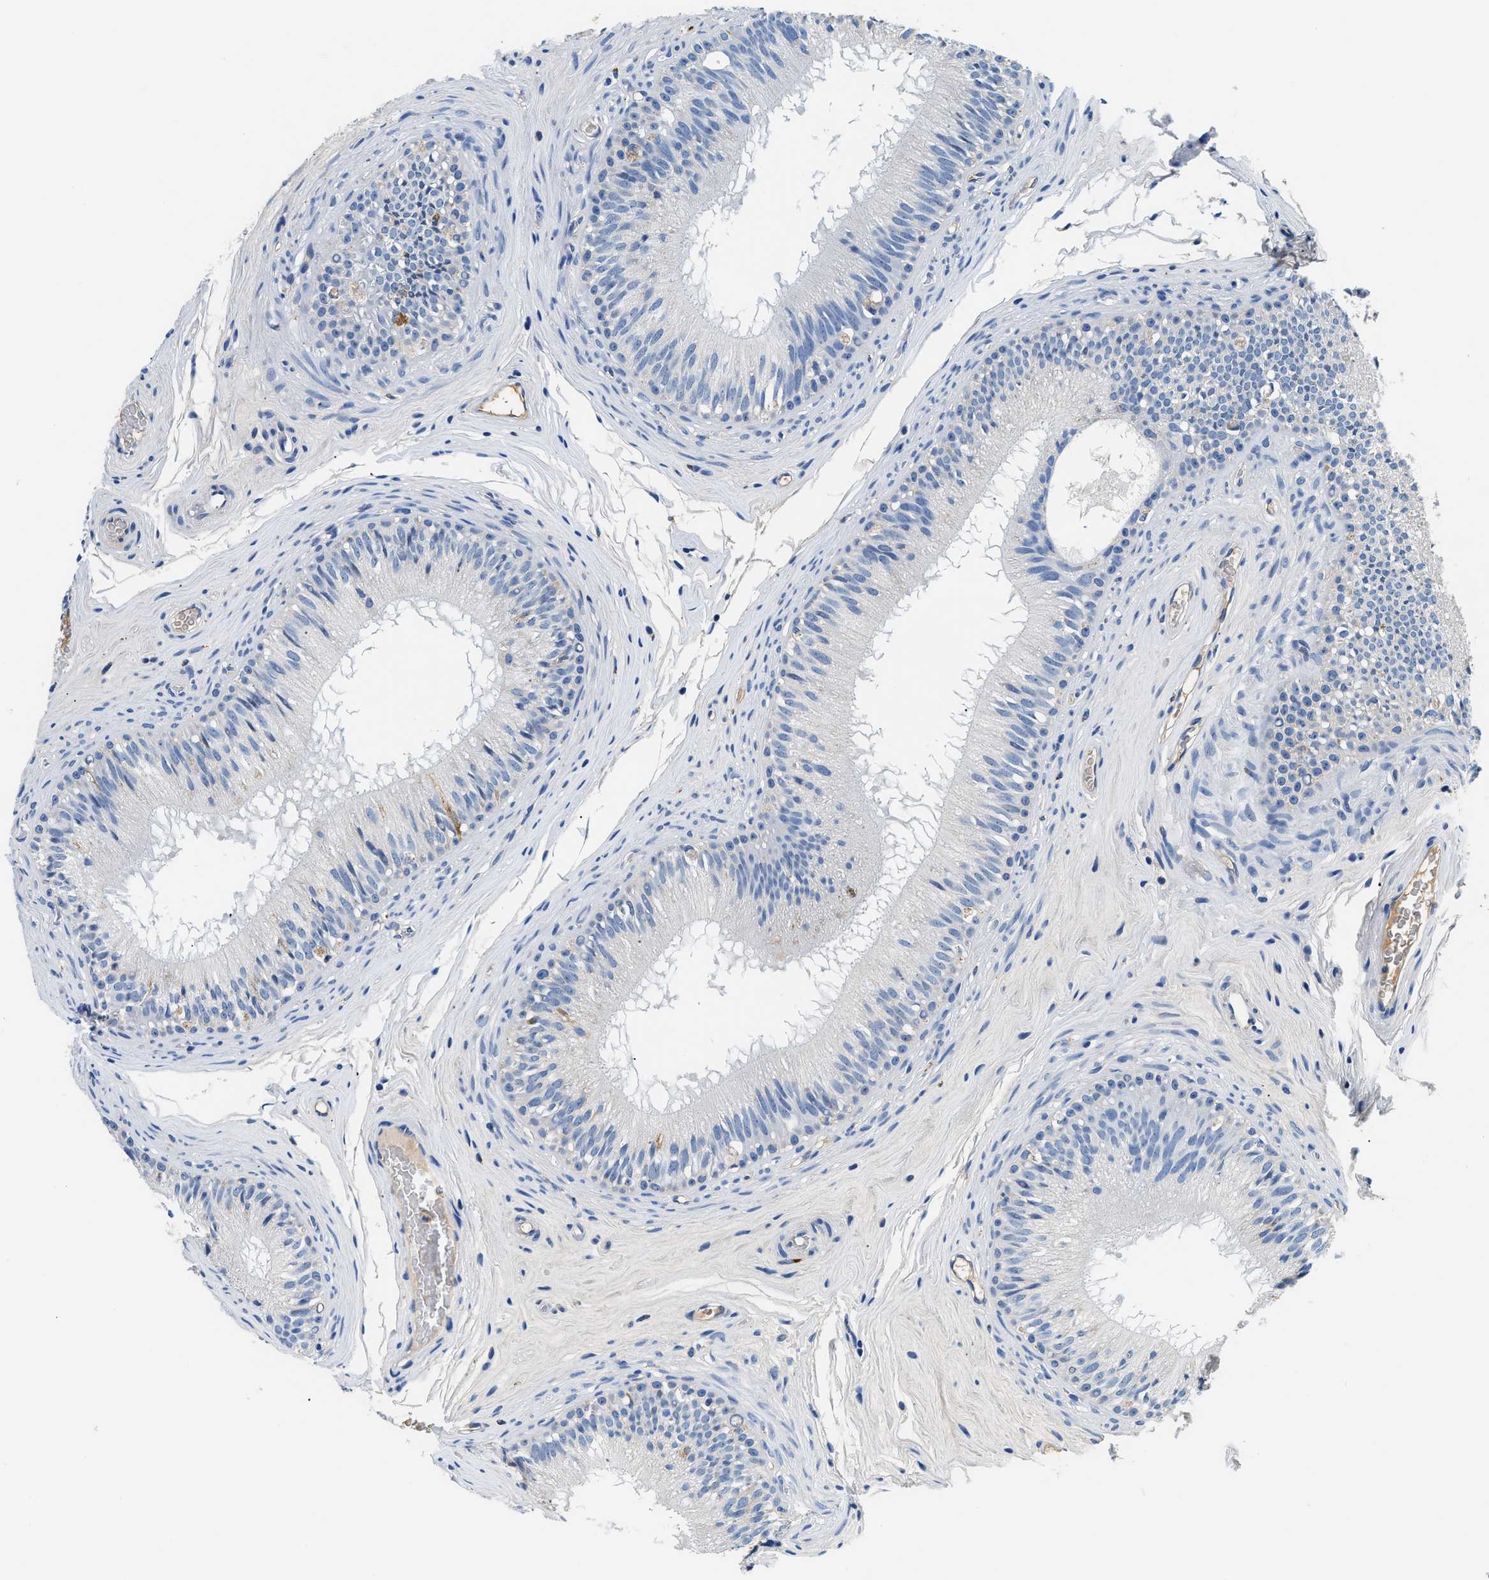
{"staining": {"intensity": "negative", "quantity": "none", "location": "none"}, "tissue": "epididymis", "cell_type": "Glandular cells", "image_type": "normal", "snomed": [{"axis": "morphology", "description": "Normal tissue, NOS"}, {"axis": "topography", "description": "Testis"}, {"axis": "topography", "description": "Epididymis"}], "caption": "This is a micrograph of IHC staining of normal epididymis, which shows no staining in glandular cells.", "gene": "PCK2", "patient": {"sex": "male", "age": 36}}